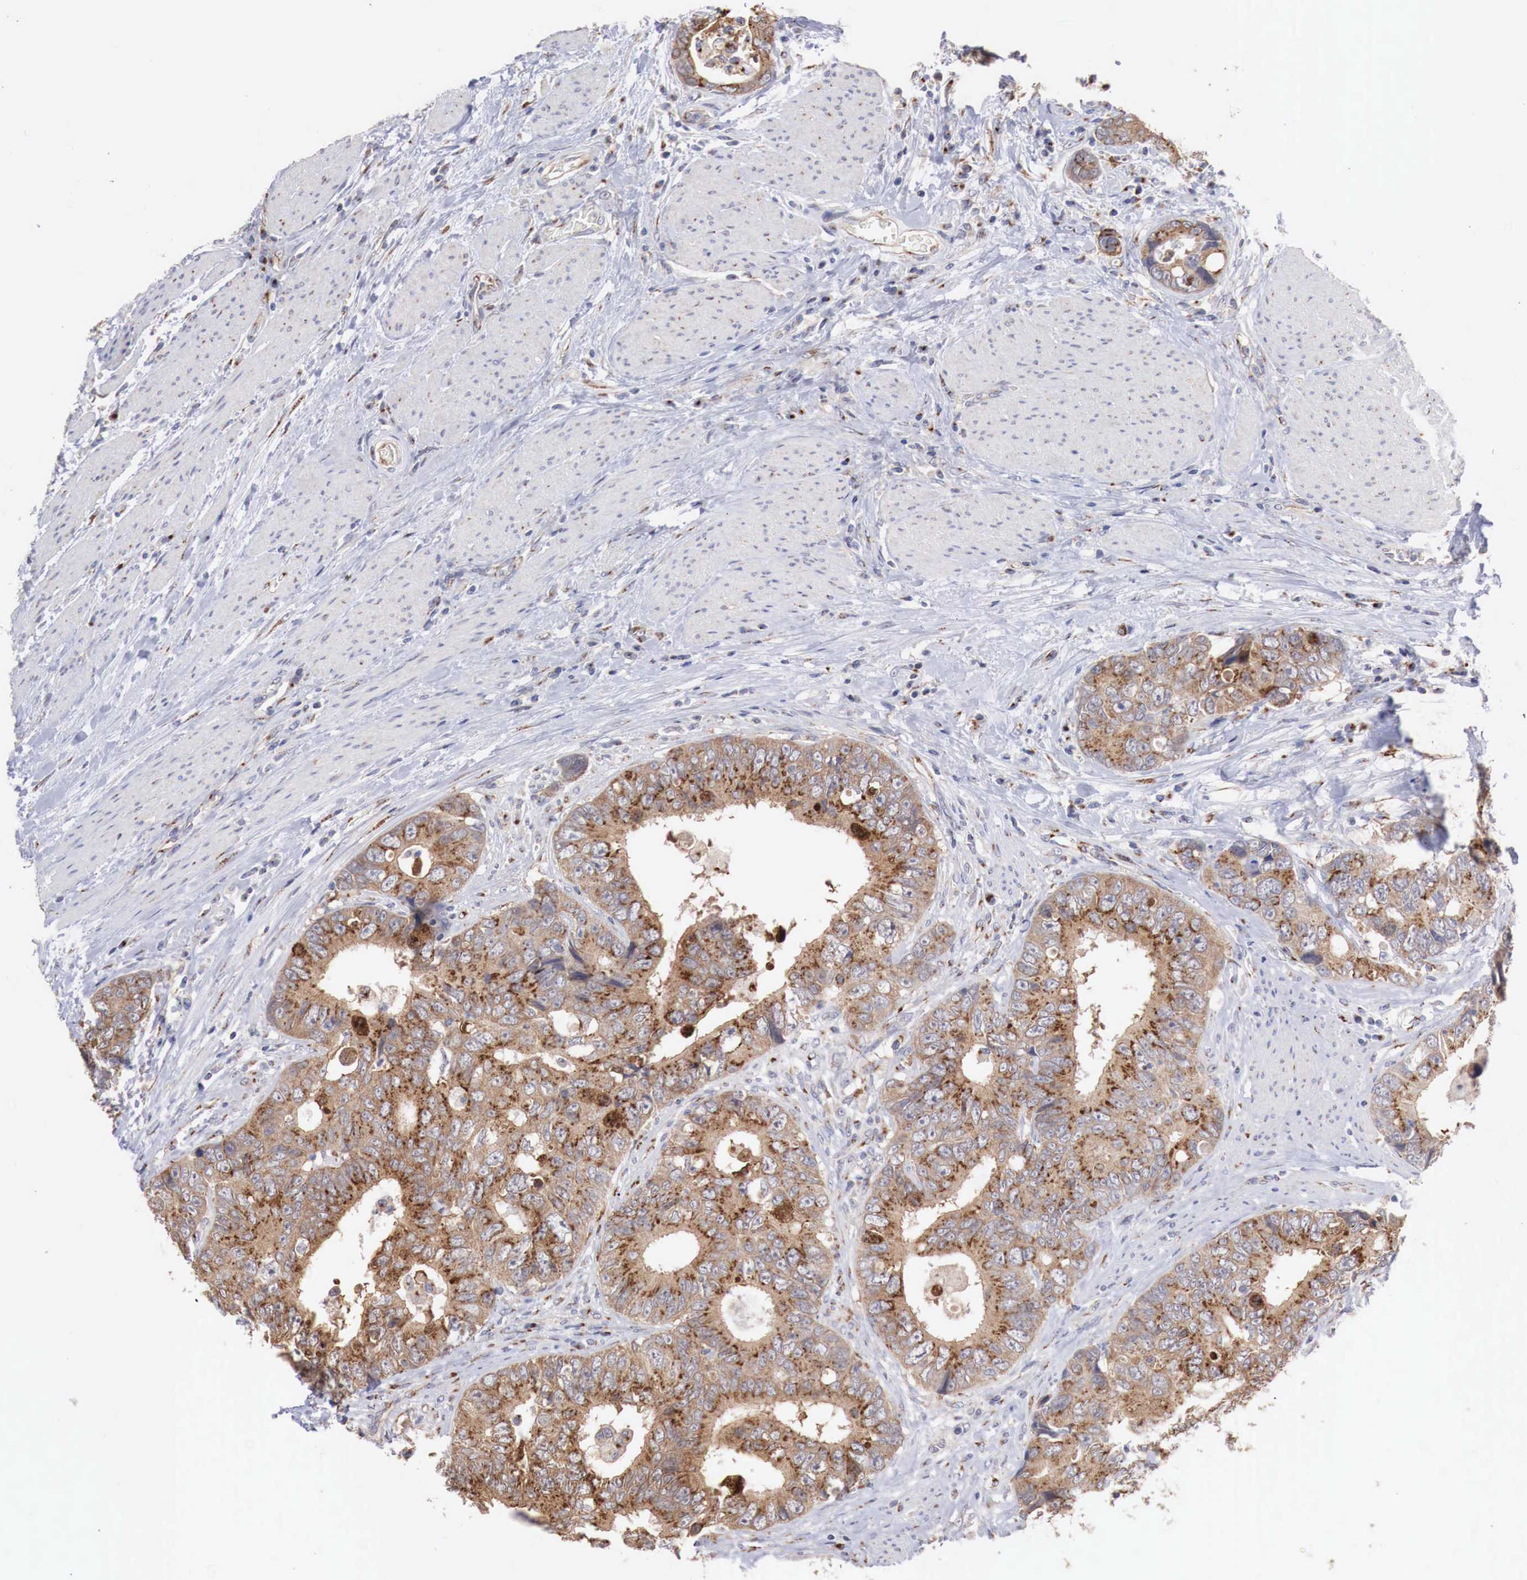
{"staining": {"intensity": "moderate", "quantity": ">75%", "location": "cytoplasmic/membranous"}, "tissue": "colorectal cancer", "cell_type": "Tumor cells", "image_type": "cancer", "snomed": [{"axis": "morphology", "description": "Adenocarcinoma, NOS"}, {"axis": "topography", "description": "Rectum"}], "caption": "Immunohistochemistry (DAB) staining of colorectal cancer shows moderate cytoplasmic/membranous protein positivity in about >75% of tumor cells.", "gene": "SYAP1", "patient": {"sex": "female", "age": 67}}